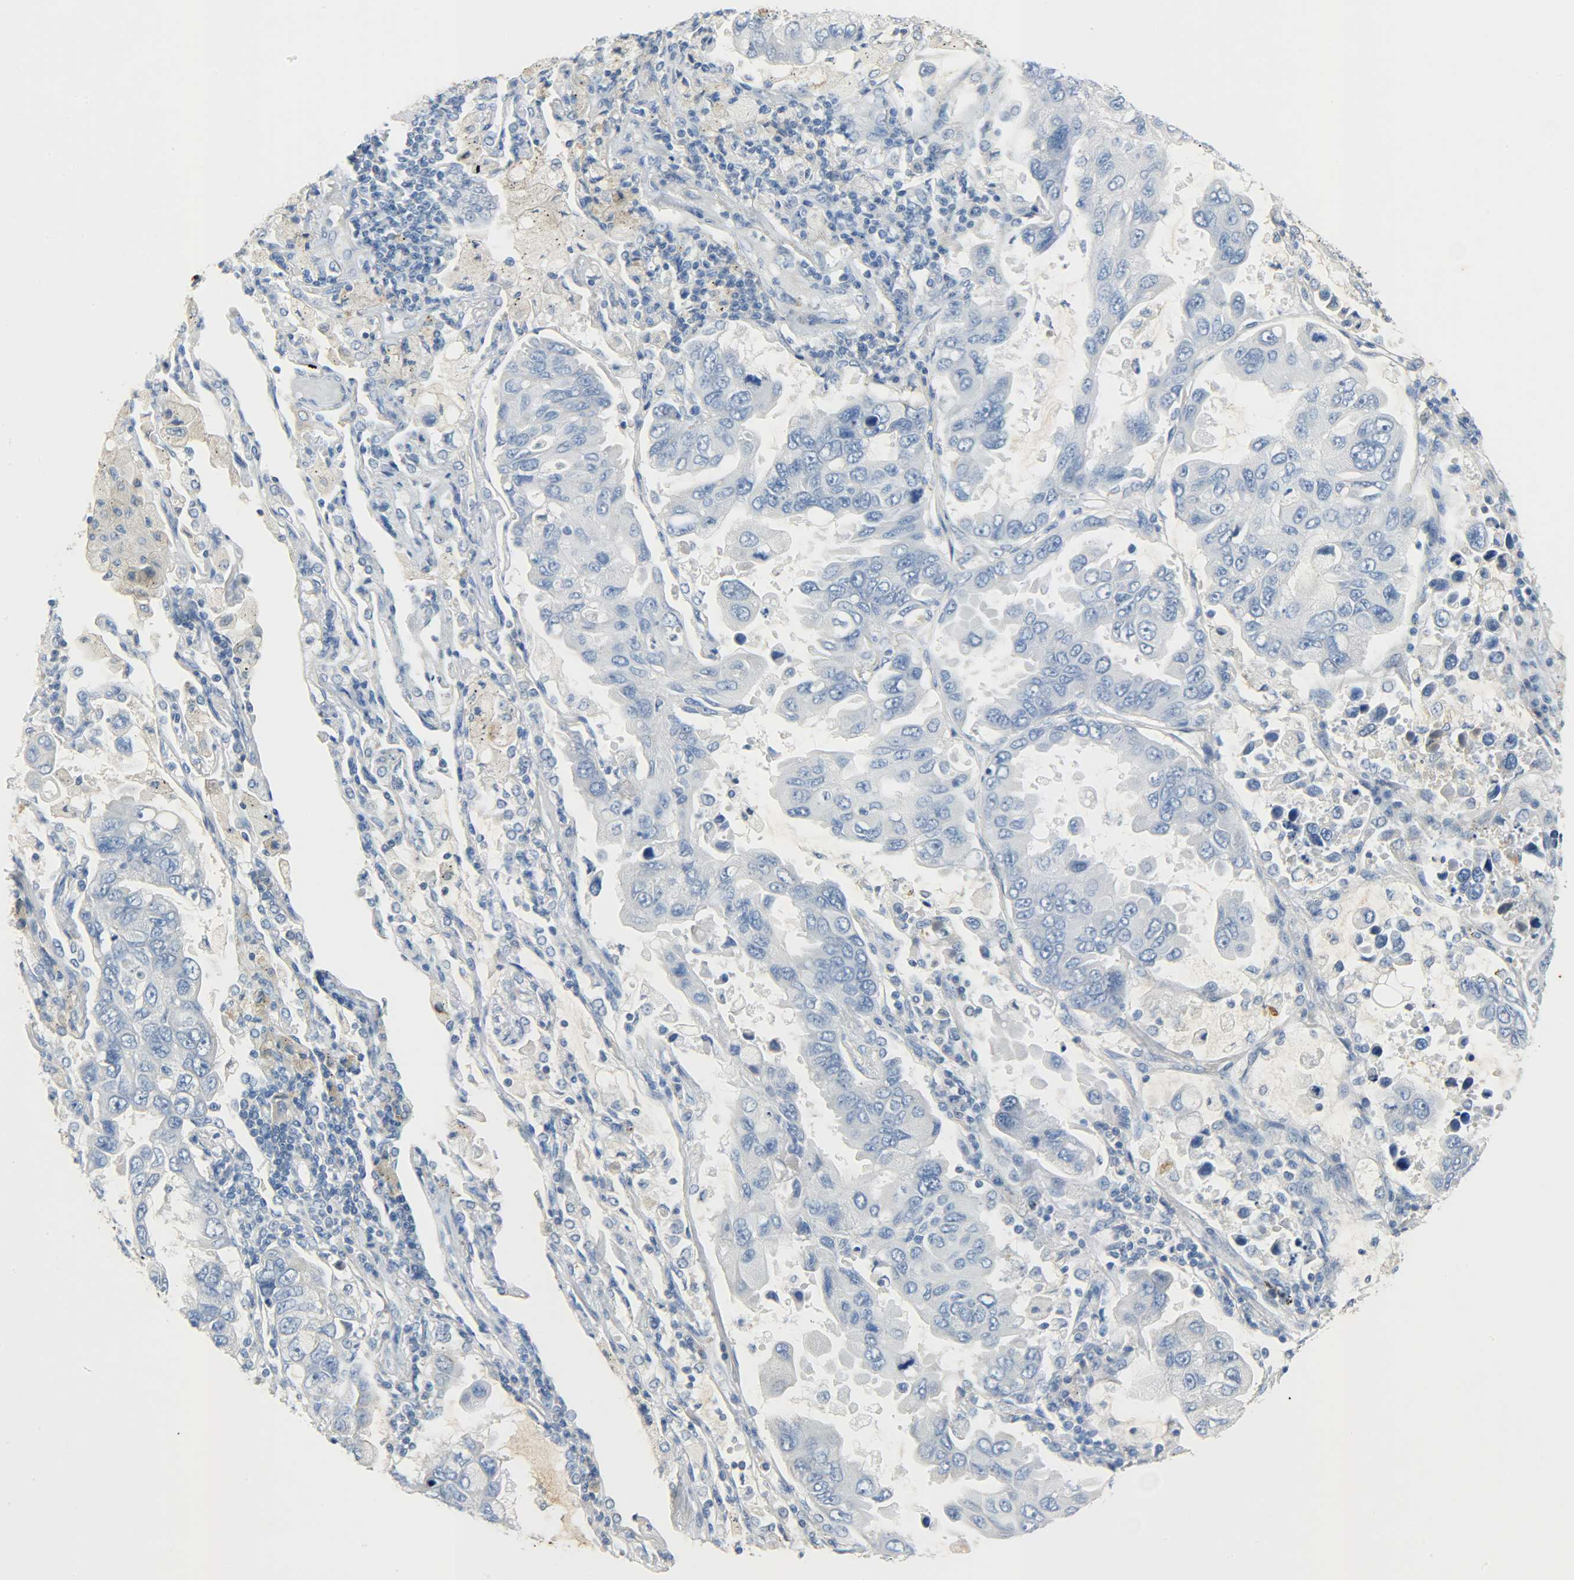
{"staining": {"intensity": "negative", "quantity": "none", "location": "none"}, "tissue": "lung cancer", "cell_type": "Tumor cells", "image_type": "cancer", "snomed": [{"axis": "morphology", "description": "Adenocarcinoma, NOS"}, {"axis": "topography", "description": "Lung"}], "caption": "Immunohistochemical staining of human lung cancer shows no significant staining in tumor cells.", "gene": "CRP", "patient": {"sex": "male", "age": 64}}